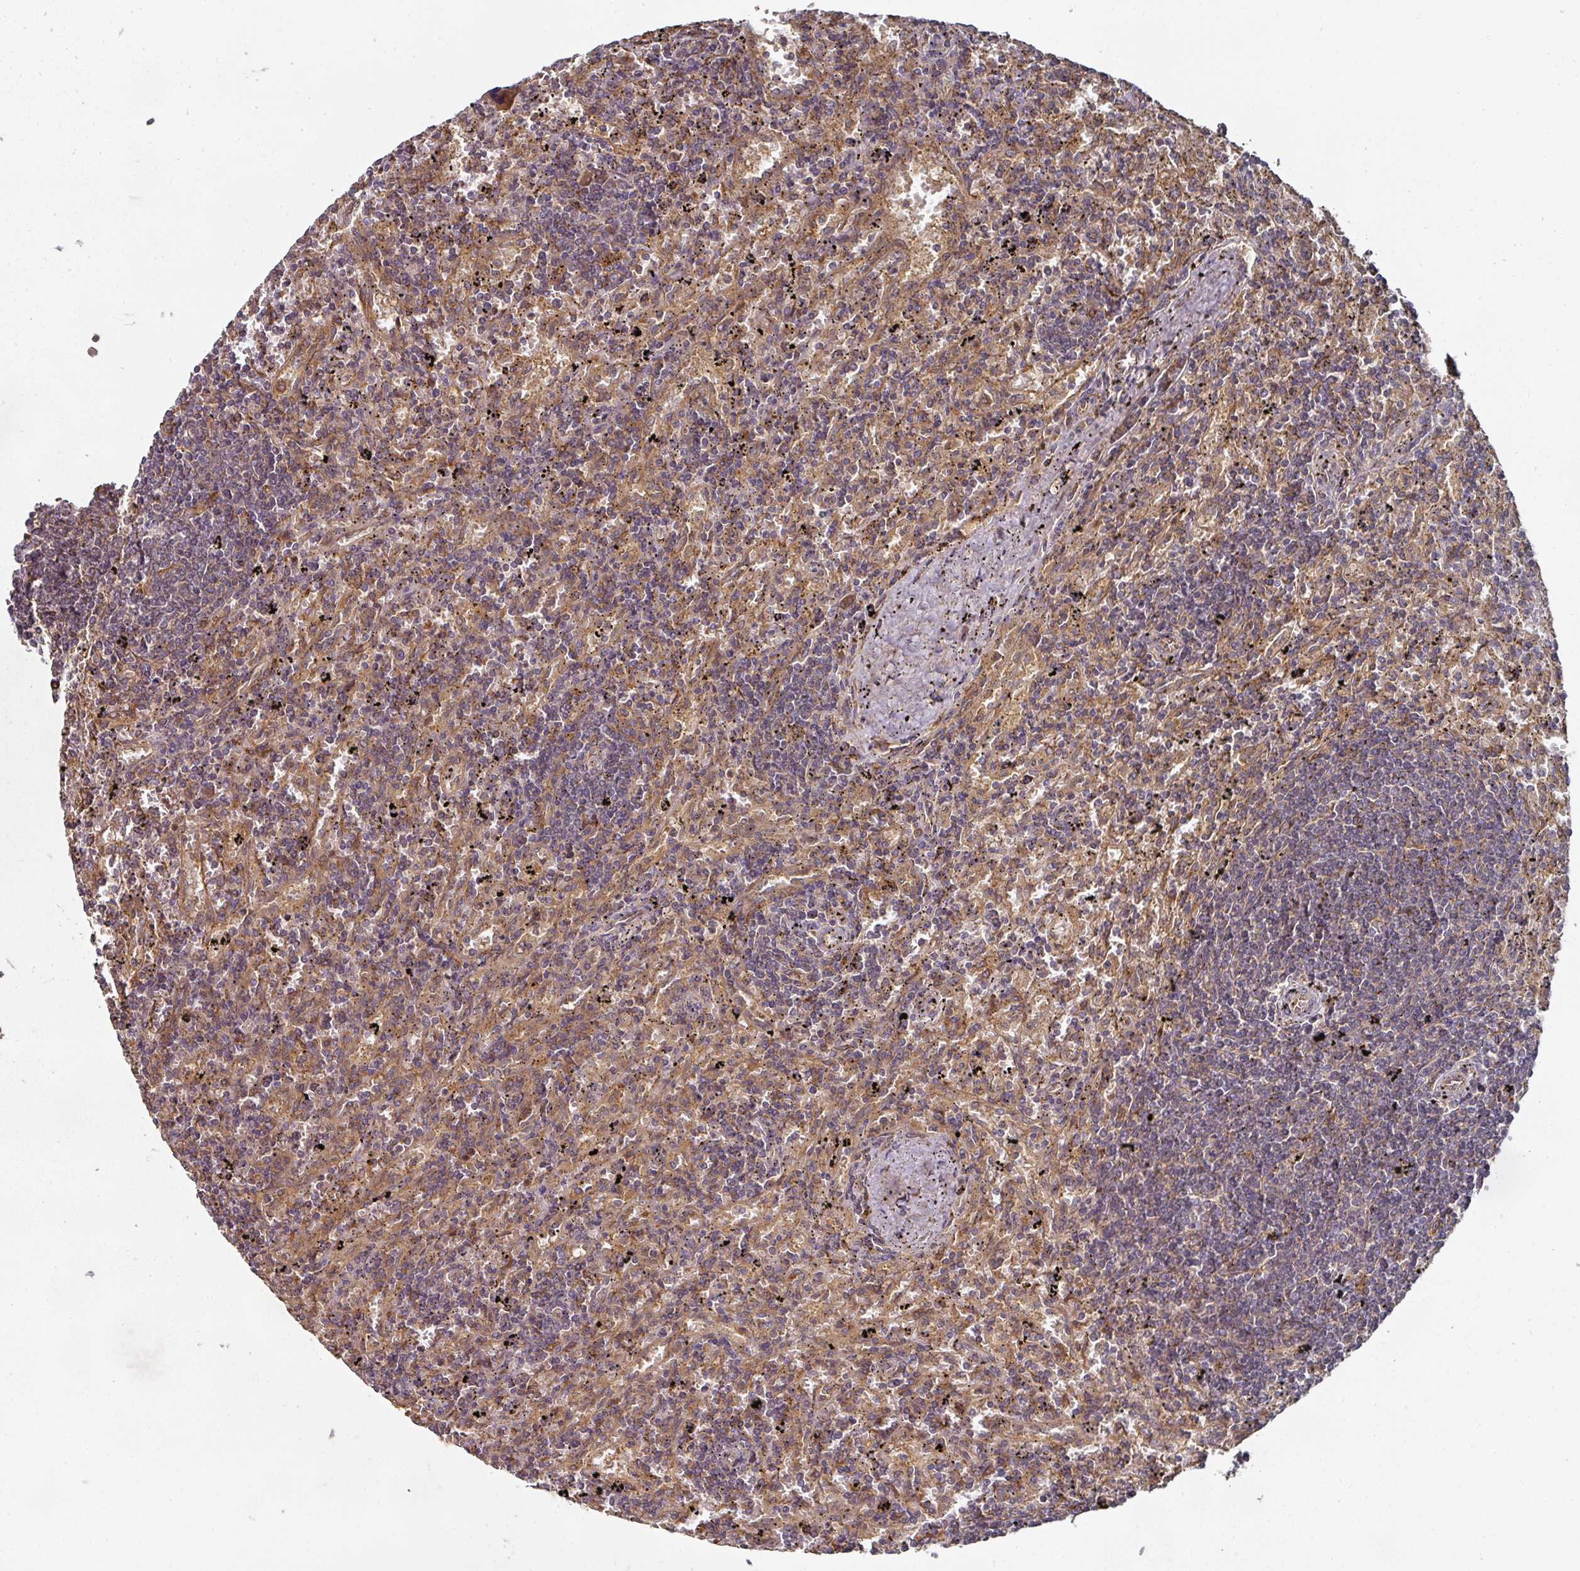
{"staining": {"intensity": "negative", "quantity": "none", "location": "none"}, "tissue": "lymphoma", "cell_type": "Tumor cells", "image_type": "cancer", "snomed": [{"axis": "morphology", "description": "Malignant lymphoma, non-Hodgkin's type, Low grade"}, {"axis": "topography", "description": "Spleen"}], "caption": "Human lymphoma stained for a protein using IHC demonstrates no staining in tumor cells.", "gene": "CEP95", "patient": {"sex": "male", "age": 76}}